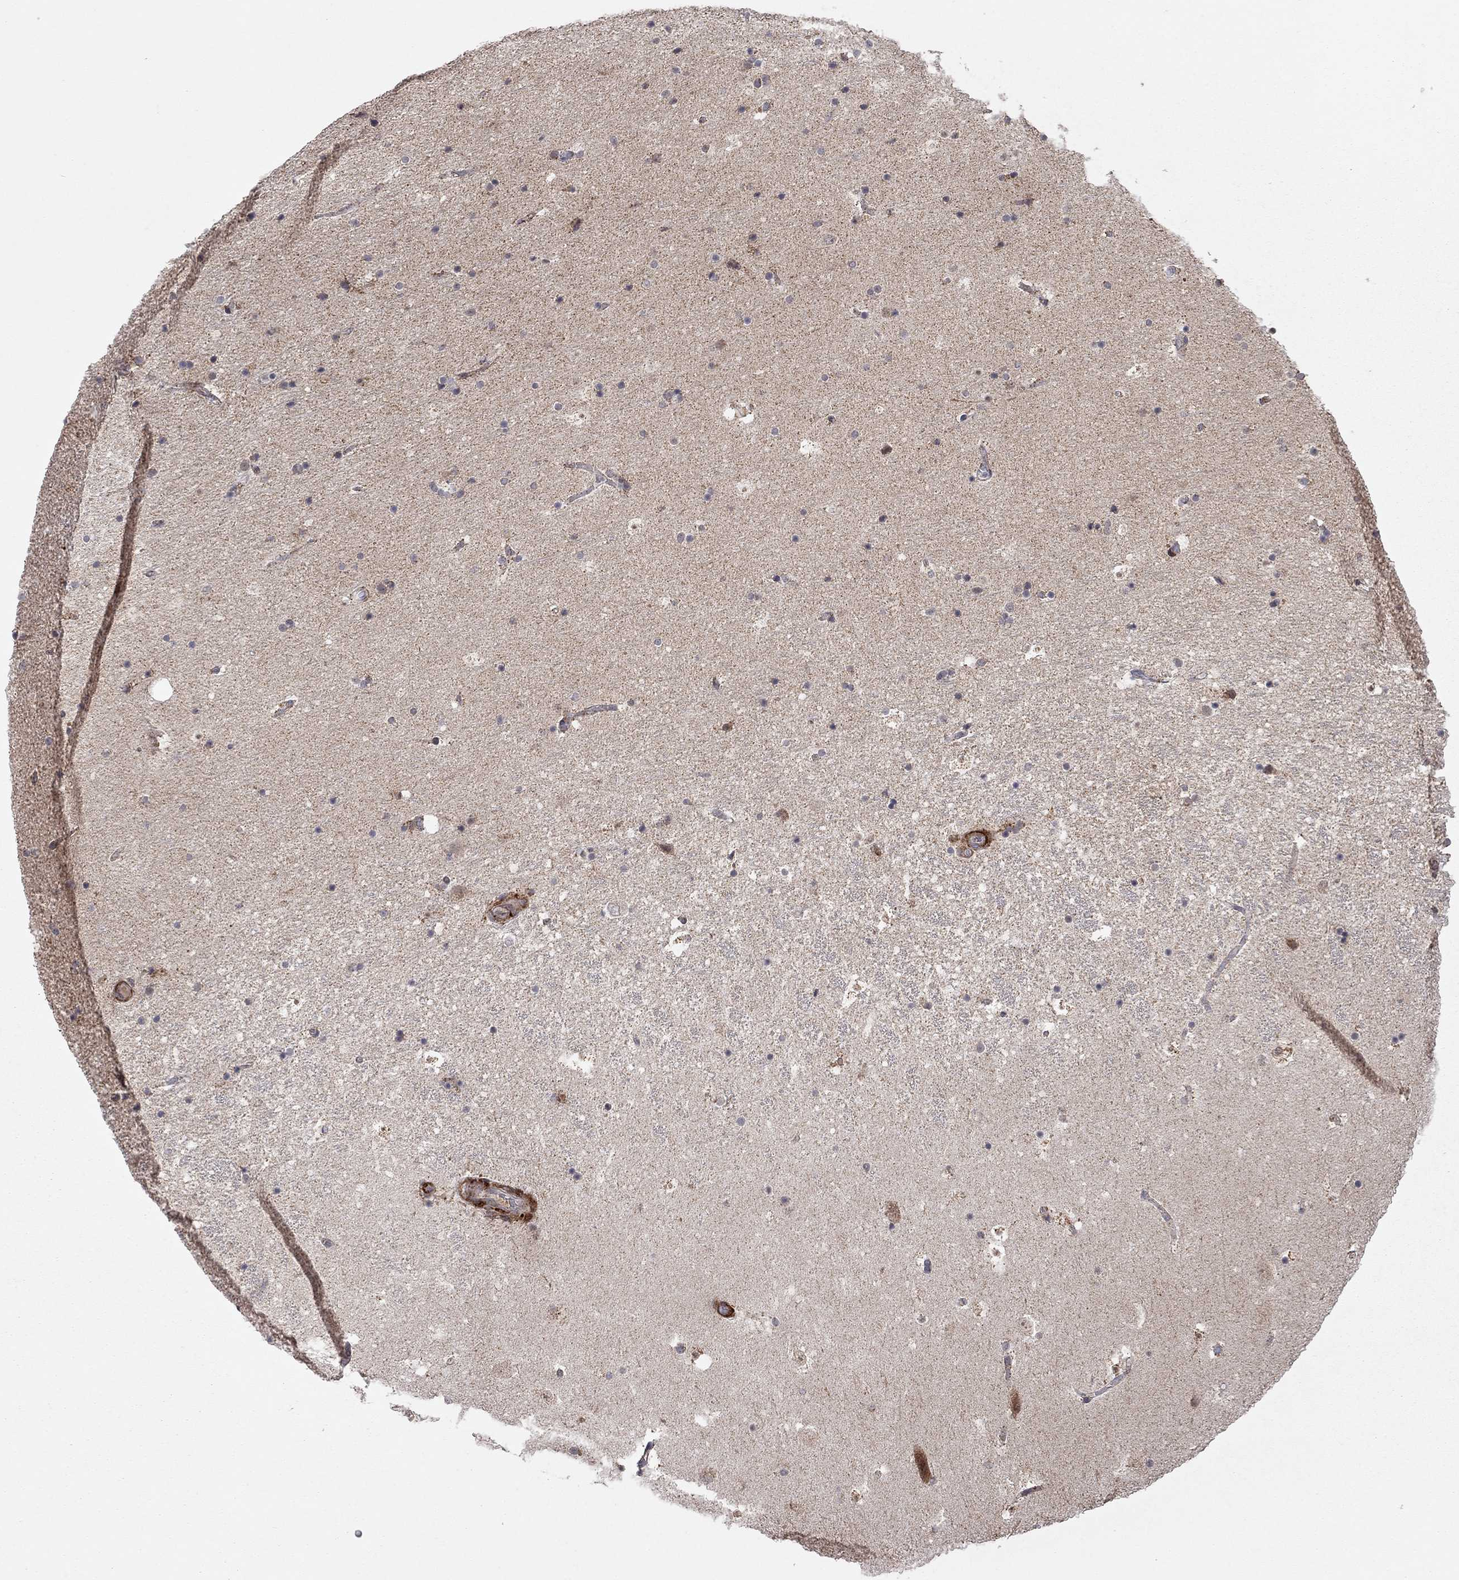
{"staining": {"intensity": "negative", "quantity": "none", "location": "none"}, "tissue": "hippocampus", "cell_type": "Glial cells", "image_type": "normal", "snomed": [{"axis": "morphology", "description": "Normal tissue, NOS"}, {"axis": "topography", "description": "Hippocampus"}], "caption": "This photomicrograph is of unremarkable hippocampus stained with IHC to label a protein in brown with the nuclei are counter-stained blue. There is no positivity in glial cells. Nuclei are stained in blue.", "gene": "IDS", "patient": {"sex": "male", "age": 51}}